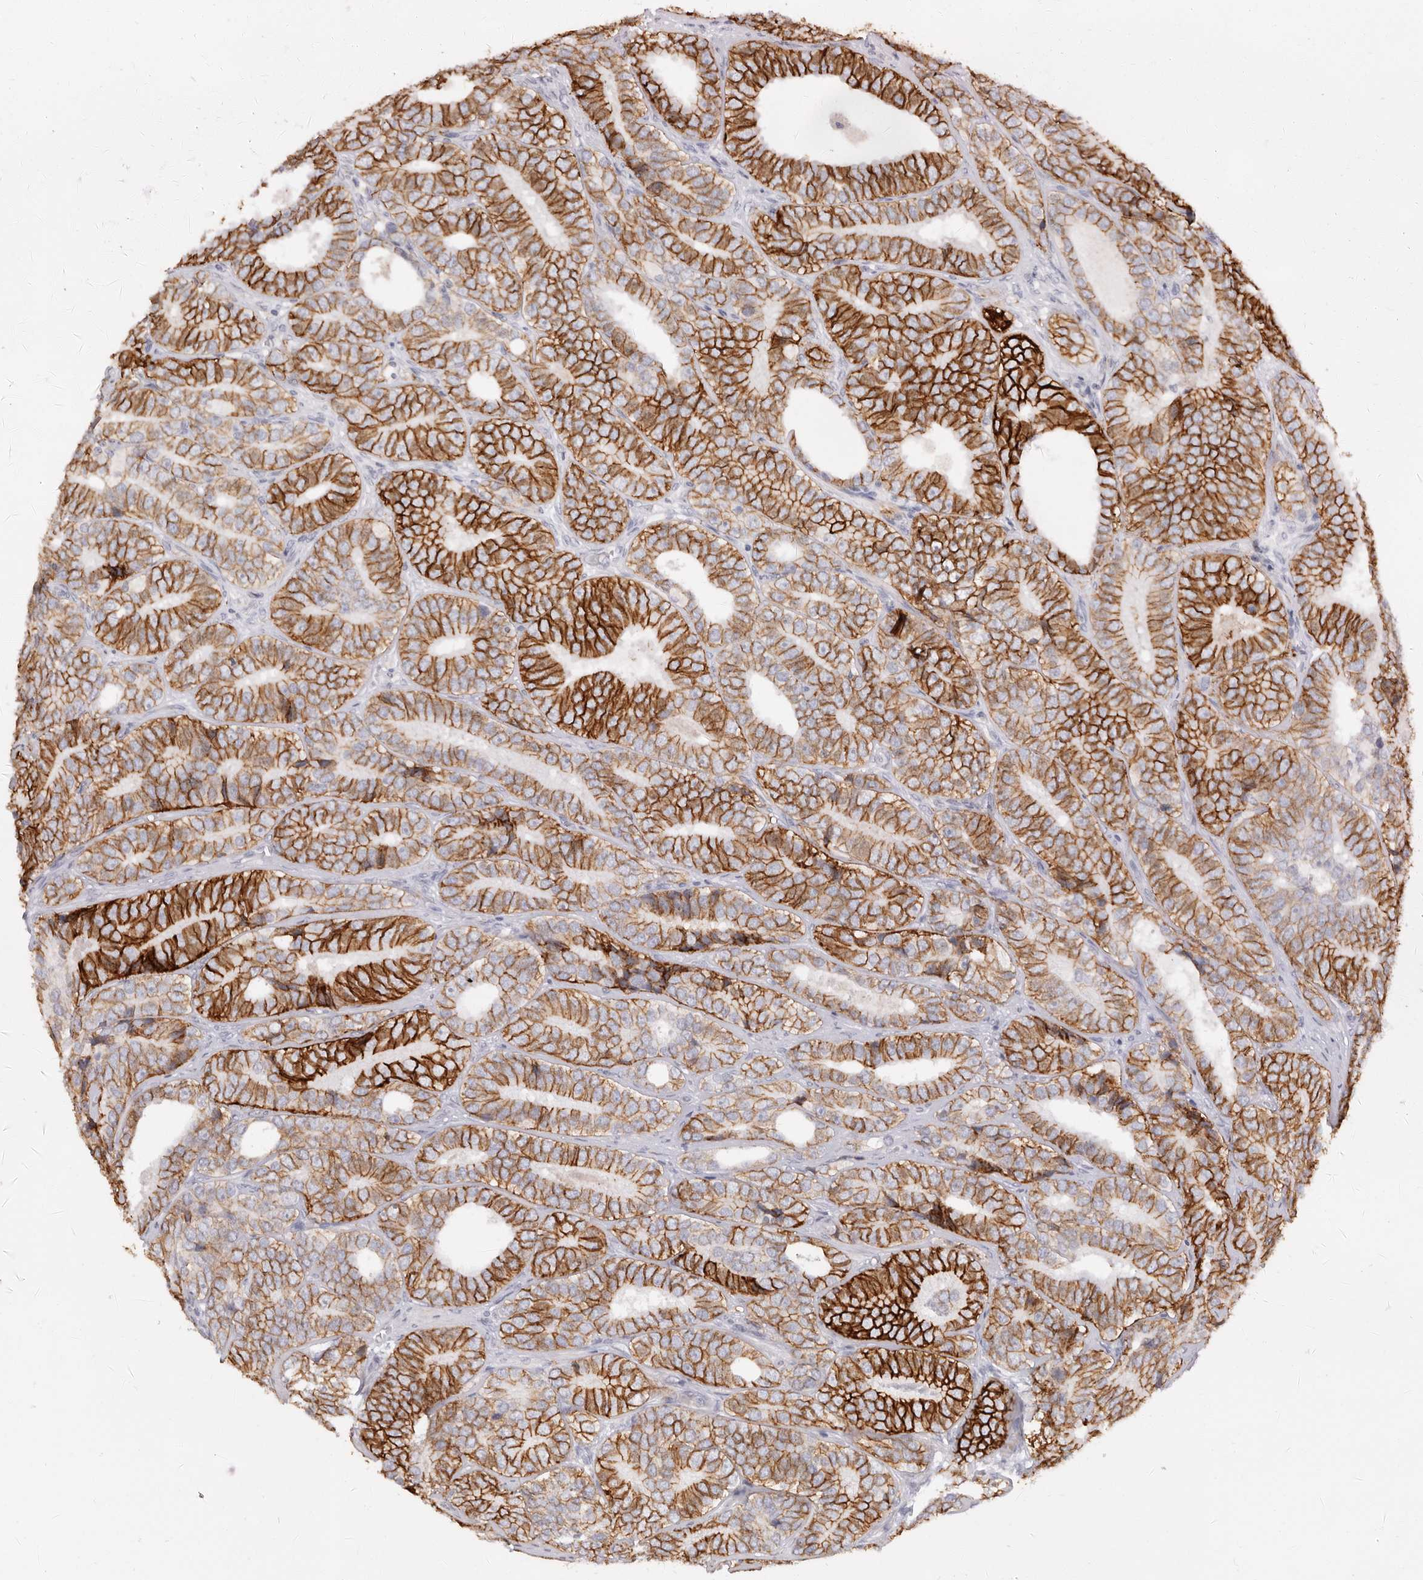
{"staining": {"intensity": "strong", "quantity": ">75%", "location": "cytoplasmic/membranous"}, "tissue": "prostate cancer", "cell_type": "Tumor cells", "image_type": "cancer", "snomed": [{"axis": "morphology", "description": "Adenocarcinoma, High grade"}, {"axis": "topography", "description": "Prostate"}], "caption": "DAB immunohistochemical staining of prostate cancer displays strong cytoplasmic/membranous protein positivity in approximately >75% of tumor cells.", "gene": "EPCAM", "patient": {"sex": "male", "age": 56}}